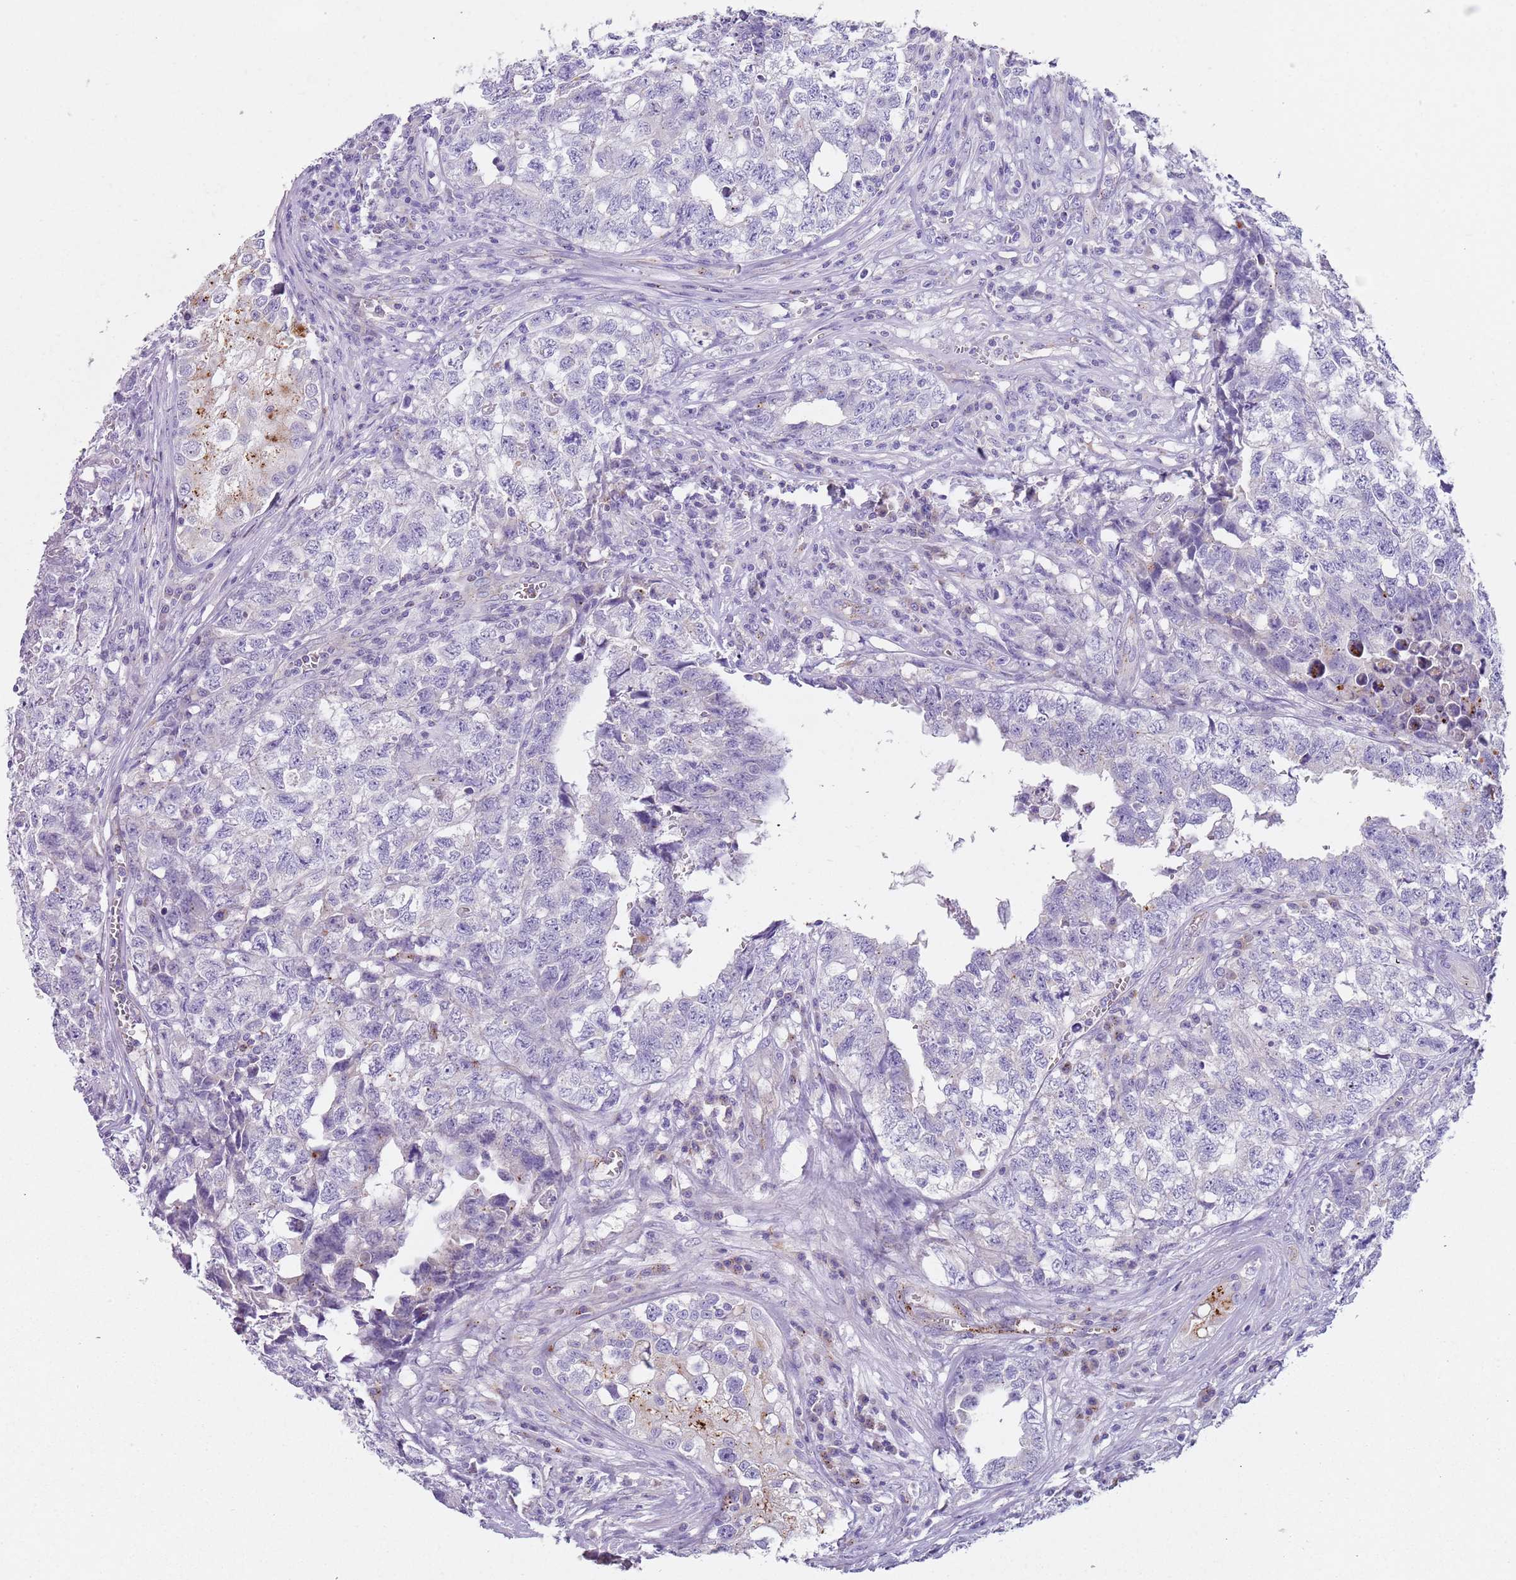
{"staining": {"intensity": "negative", "quantity": "none", "location": "none"}, "tissue": "testis cancer", "cell_type": "Tumor cells", "image_type": "cancer", "snomed": [{"axis": "morphology", "description": "Carcinoma, Embryonal, NOS"}, {"axis": "topography", "description": "Testis"}], "caption": "This photomicrograph is of testis cancer stained with IHC to label a protein in brown with the nuclei are counter-stained blue. There is no staining in tumor cells.", "gene": "LRRN3", "patient": {"sex": "male", "age": 31}}